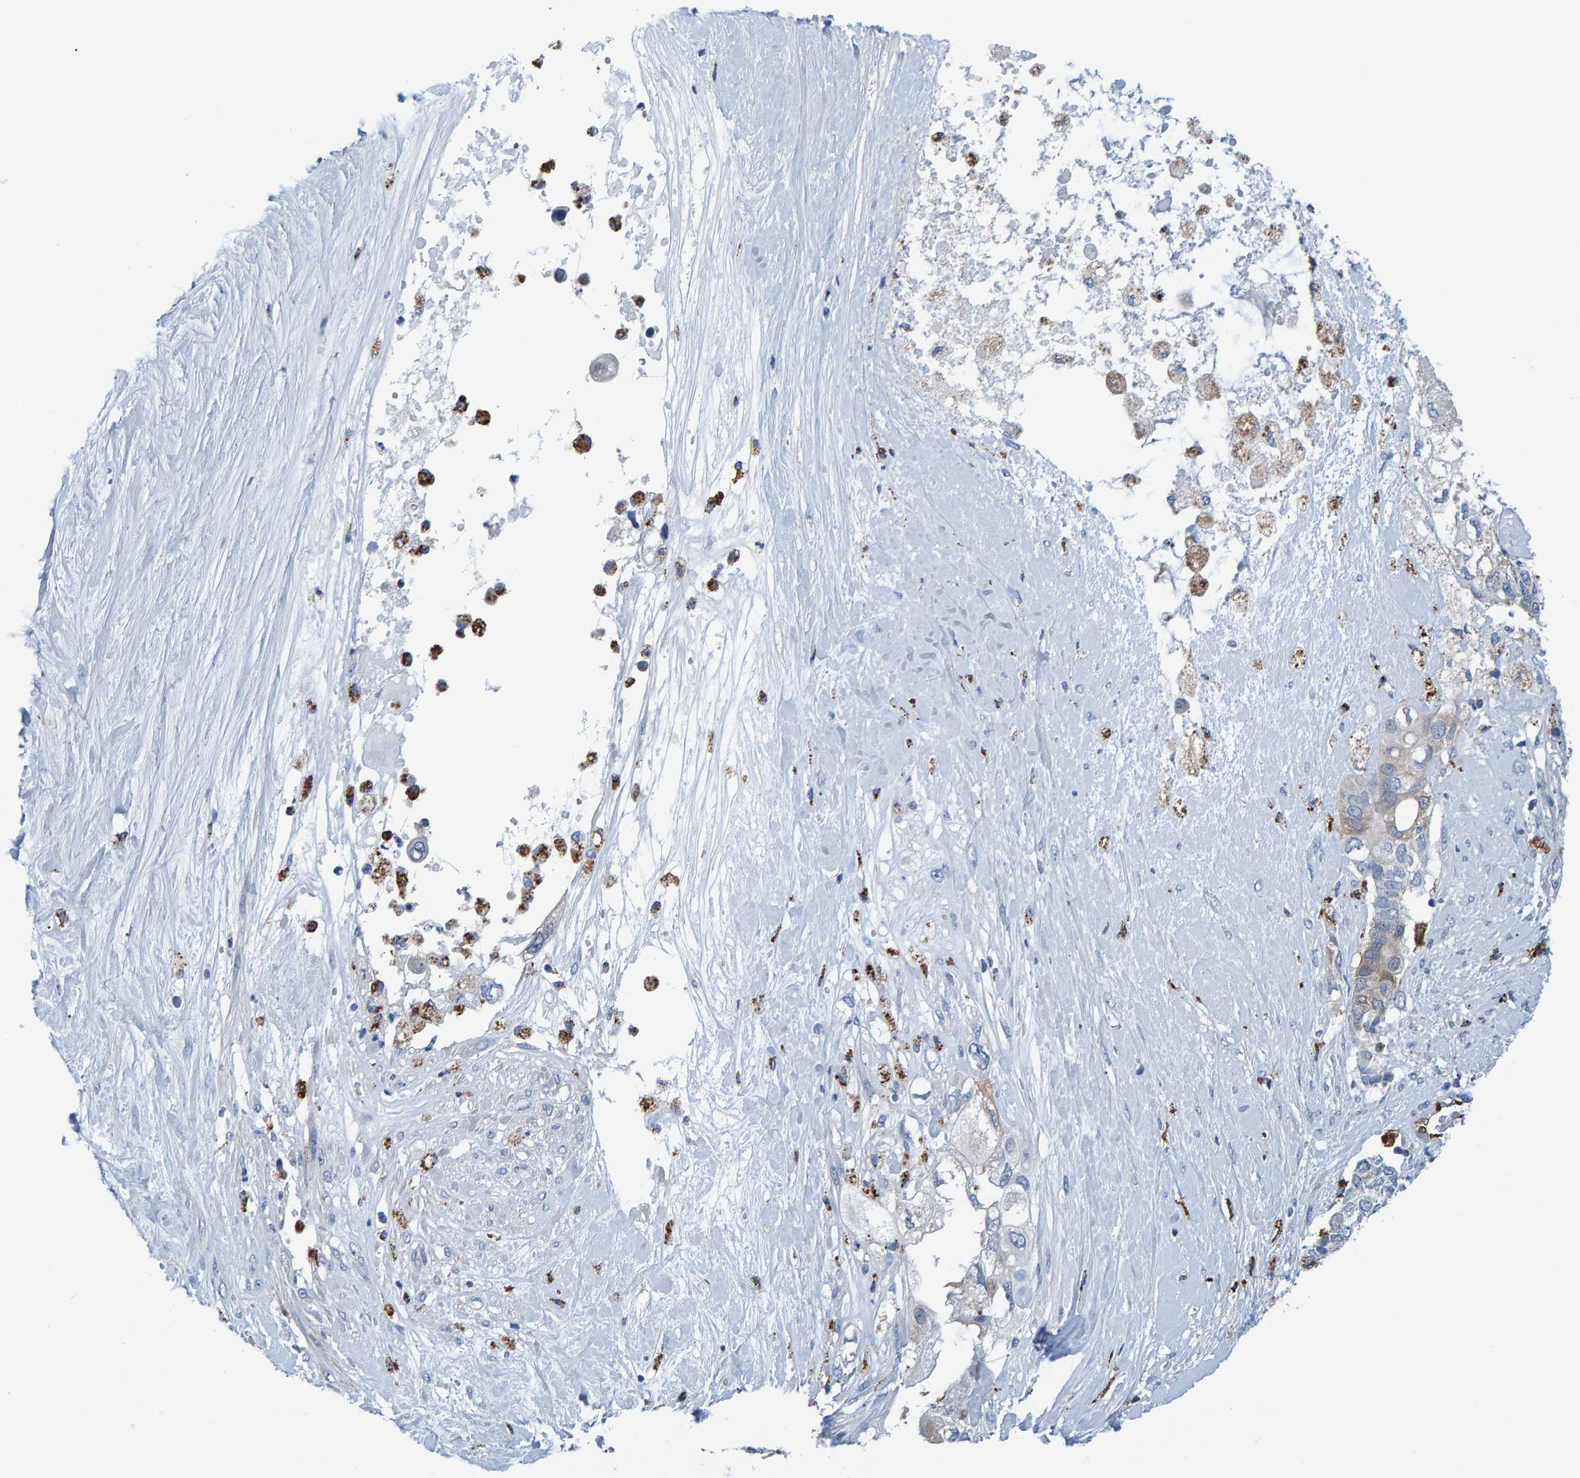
{"staining": {"intensity": "negative", "quantity": "none", "location": "none"}, "tissue": "pancreatic cancer", "cell_type": "Tumor cells", "image_type": "cancer", "snomed": [{"axis": "morphology", "description": "Adenocarcinoma, NOS"}, {"axis": "topography", "description": "Pancreas"}], "caption": "The IHC image has no significant expression in tumor cells of pancreatic cancer (adenocarcinoma) tissue.", "gene": "IDO1", "patient": {"sex": "female", "age": 56}}